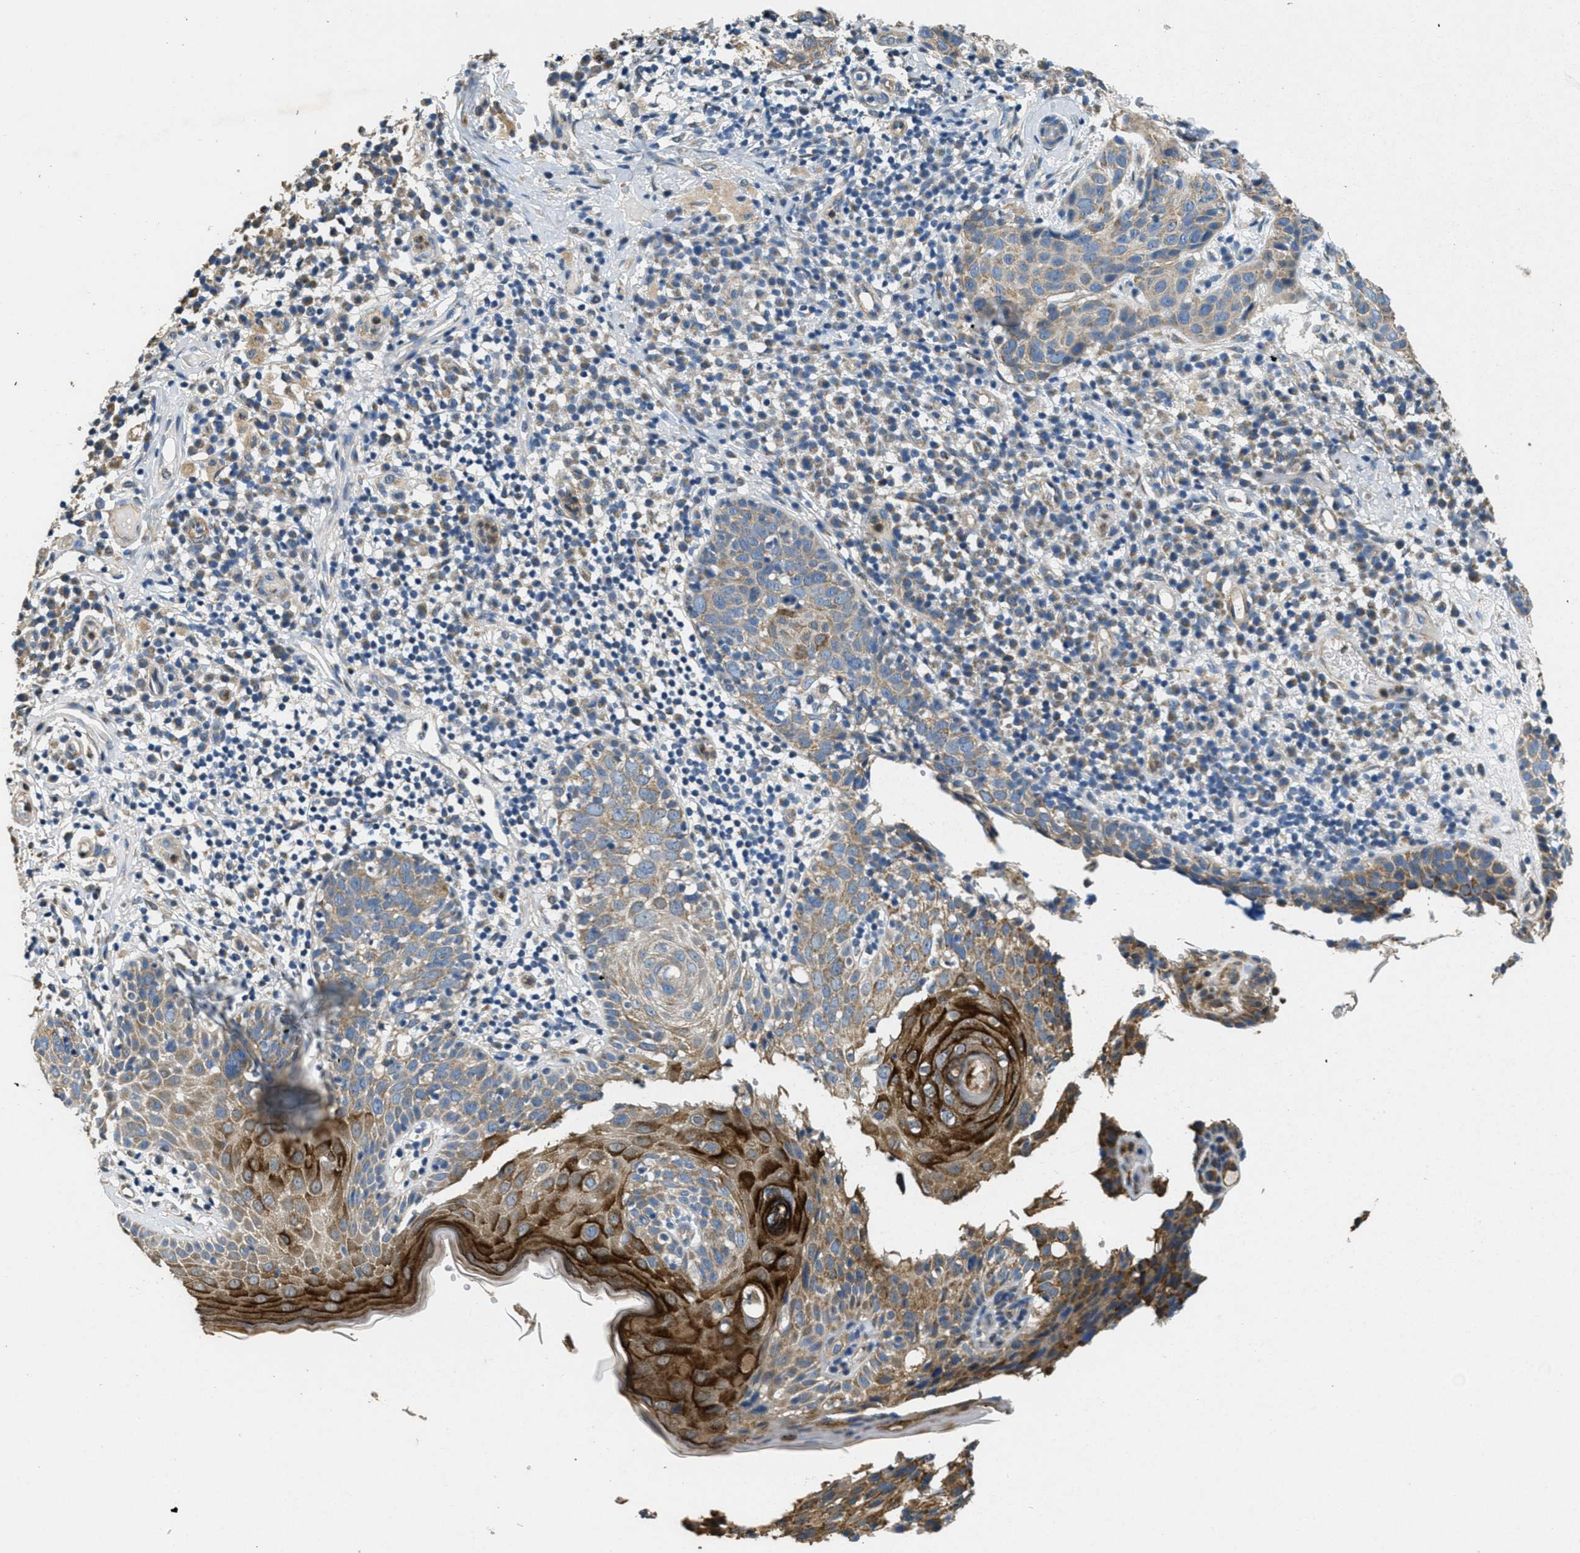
{"staining": {"intensity": "strong", "quantity": "25%-75%", "location": "cytoplasmic/membranous"}, "tissue": "skin cancer", "cell_type": "Tumor cells", "image_type": "cancer", "snomed": [{"axis": "morphology", "description": "Squamous cell carcinoma in situ, NOS"}, {"axis": "morphology", "description": "Squamous cell carcinoma, NOS"}, {"axis": "topography", "description": "Skin"}], "caption": "Human skin squamous cell carcinoma stained for a protein (brown) reveals strong cytoplasmic/membranous positive positivity in approximately 25%-75% of tumor cells.", "gene": "TOMM70", "patient": {"sex": "male", "age": 93}}